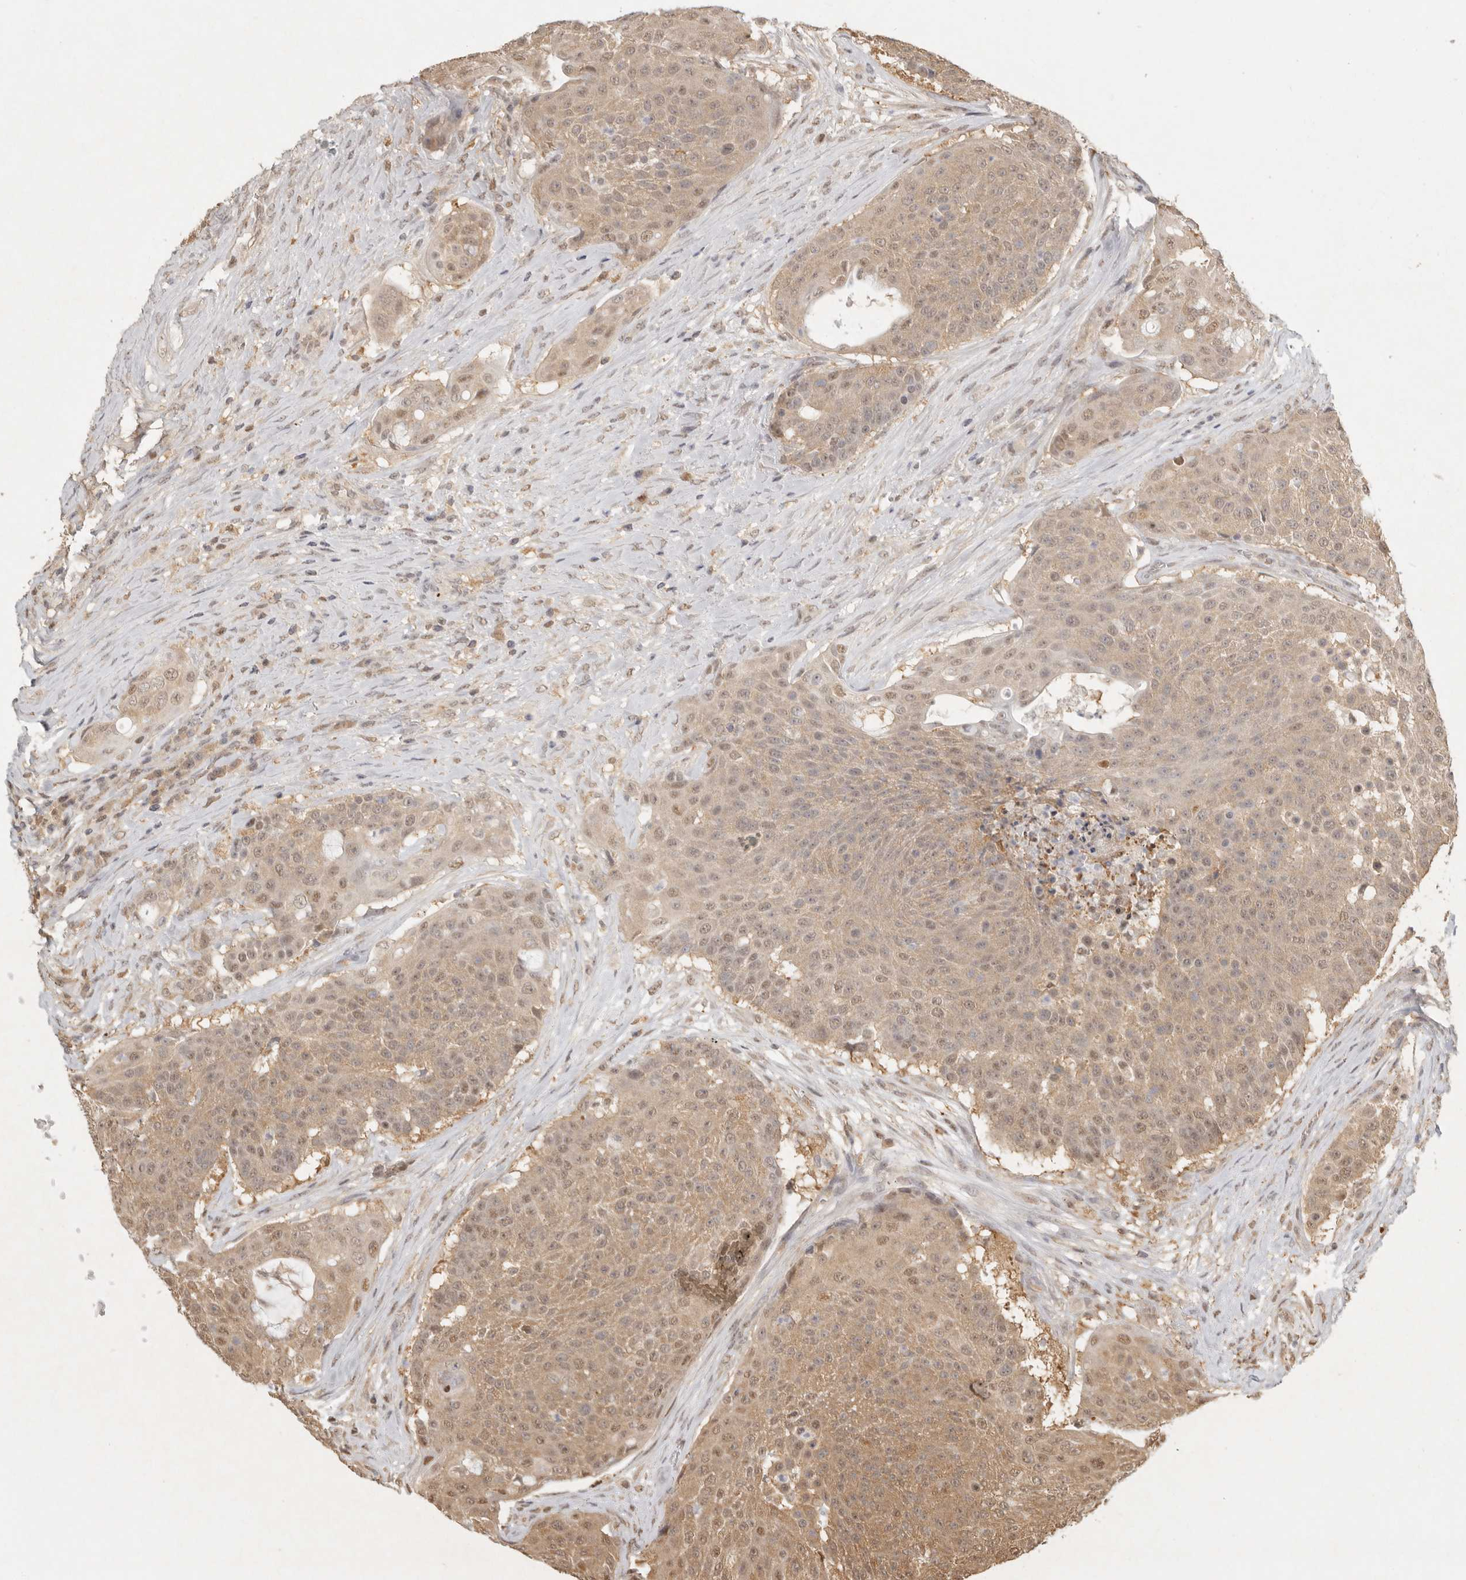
{"staining": {"intensity": "weak", "quantity": "25%-75%", "location": "cytoplasmic/membranous,nuclear"}, "tissue": "urothelial cancer", "cell_type": "Tumor cells", "image_type": "cancer", "snomed": [{"axis": "morphology", "description": "Urothelial carcinoma, High grade"}, {"axis": "topography", "description": "Urinary bladder"}], "caption": "Immunohistochemistry (DAB (3,3'-diaminobenzidine)) staining of high-grade urothelial carcinoma reveals weak cytoplasmic/membranous and nuclear protein staining in about 25%-75% of tumor cells.", "gene": "PSMA5", "patient": {"sex": "female", "age": 63}}